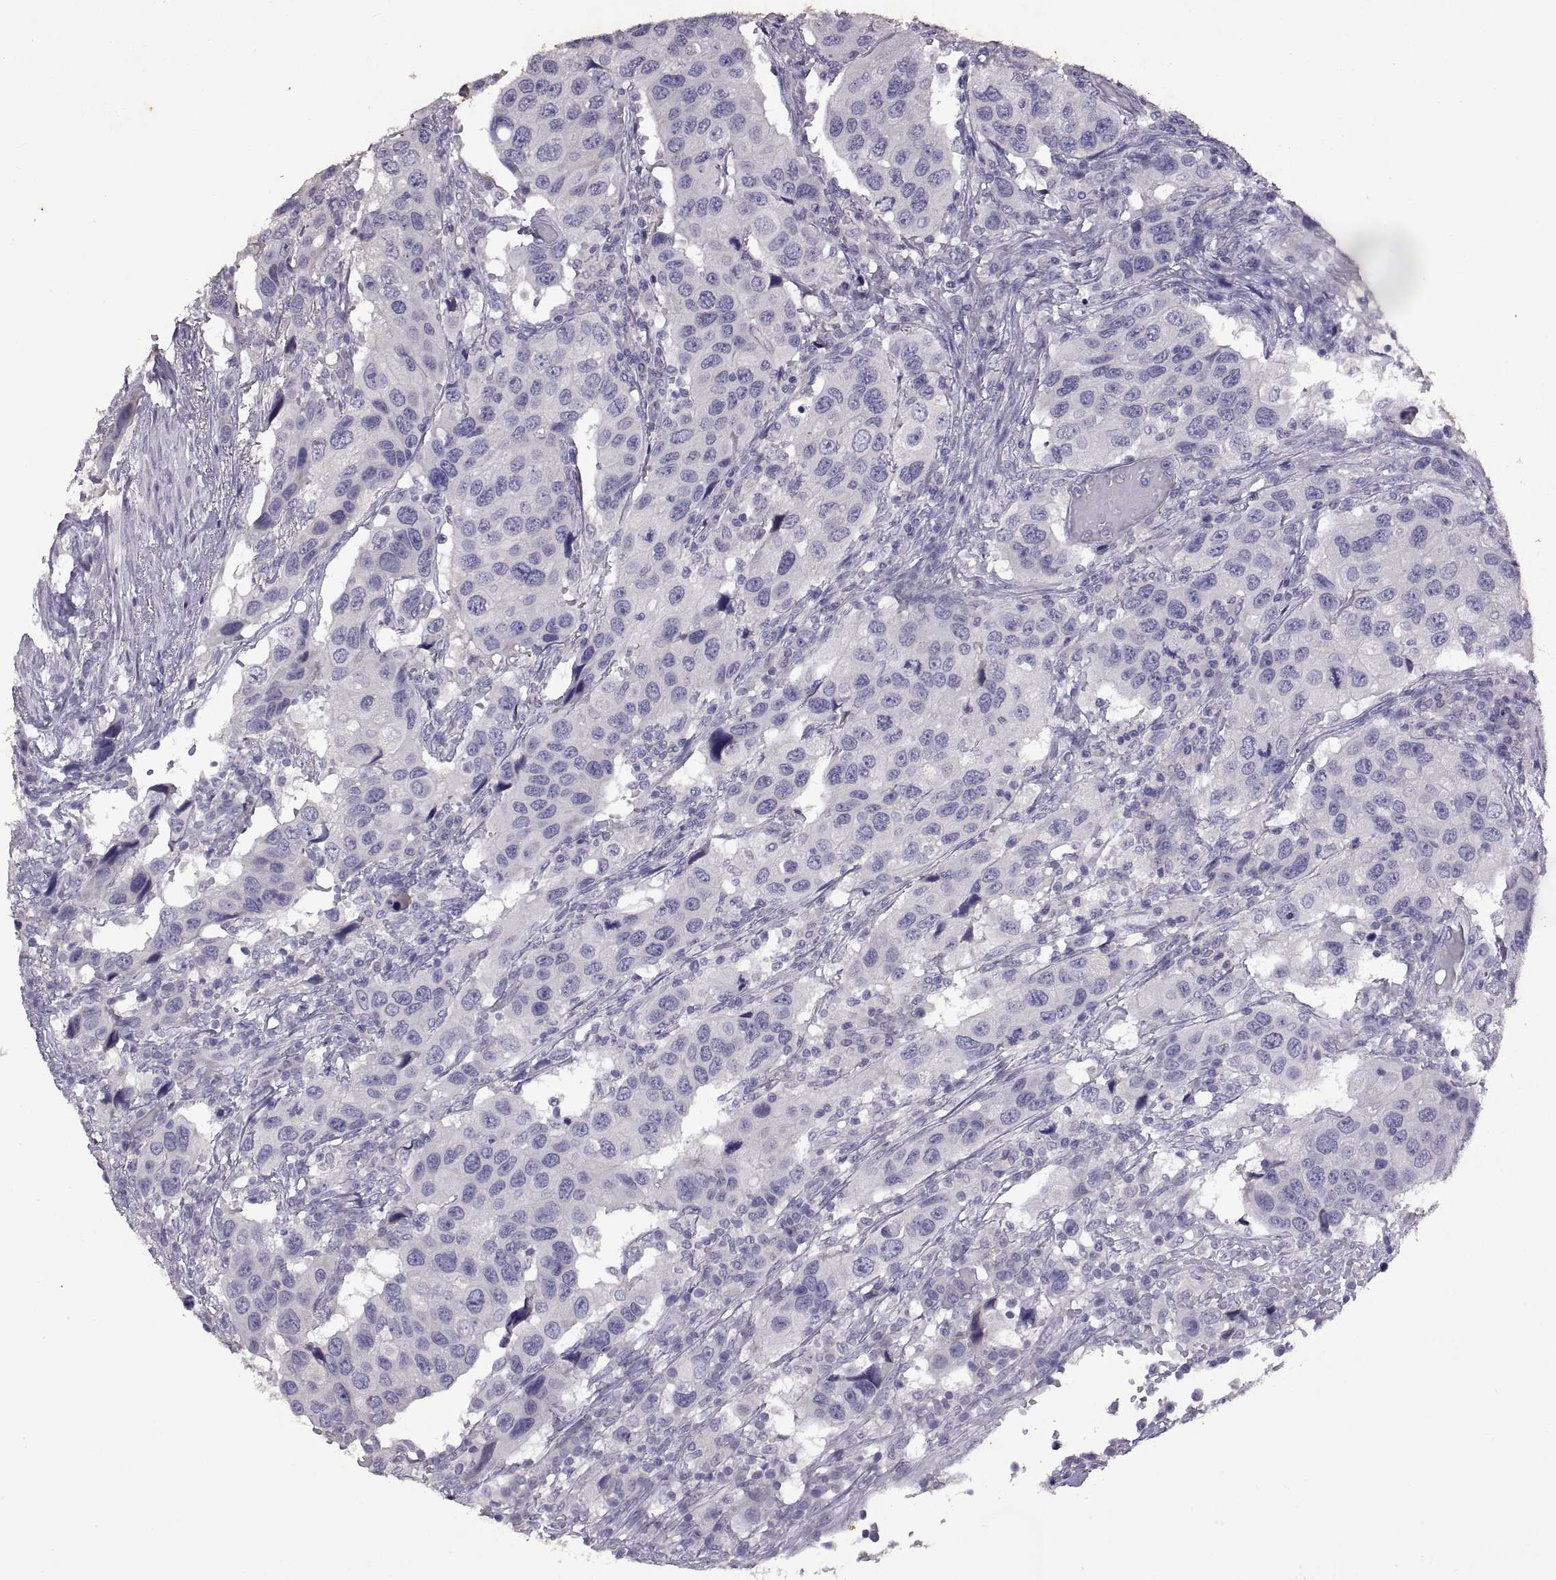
{"staining": {"intensity": "negative", "quantity": "none", "location": "none"}, "tissue": "urothelial cancer", "cell_type": "Tumor cells", "image_type": "cancer", "snomed": [{"axis": "morphology", "description": "Urothelial carcinoma, High grade"}, {"axis": "topography", "description": "Urinary bladder"}], "caption": "This is an immunohistochemistry (IHC) micrograph of human urothelial cancer. There is no expression in tumor cells.", "gene": "DEFB136", "patient": {"sex": "male", "age": 79}}